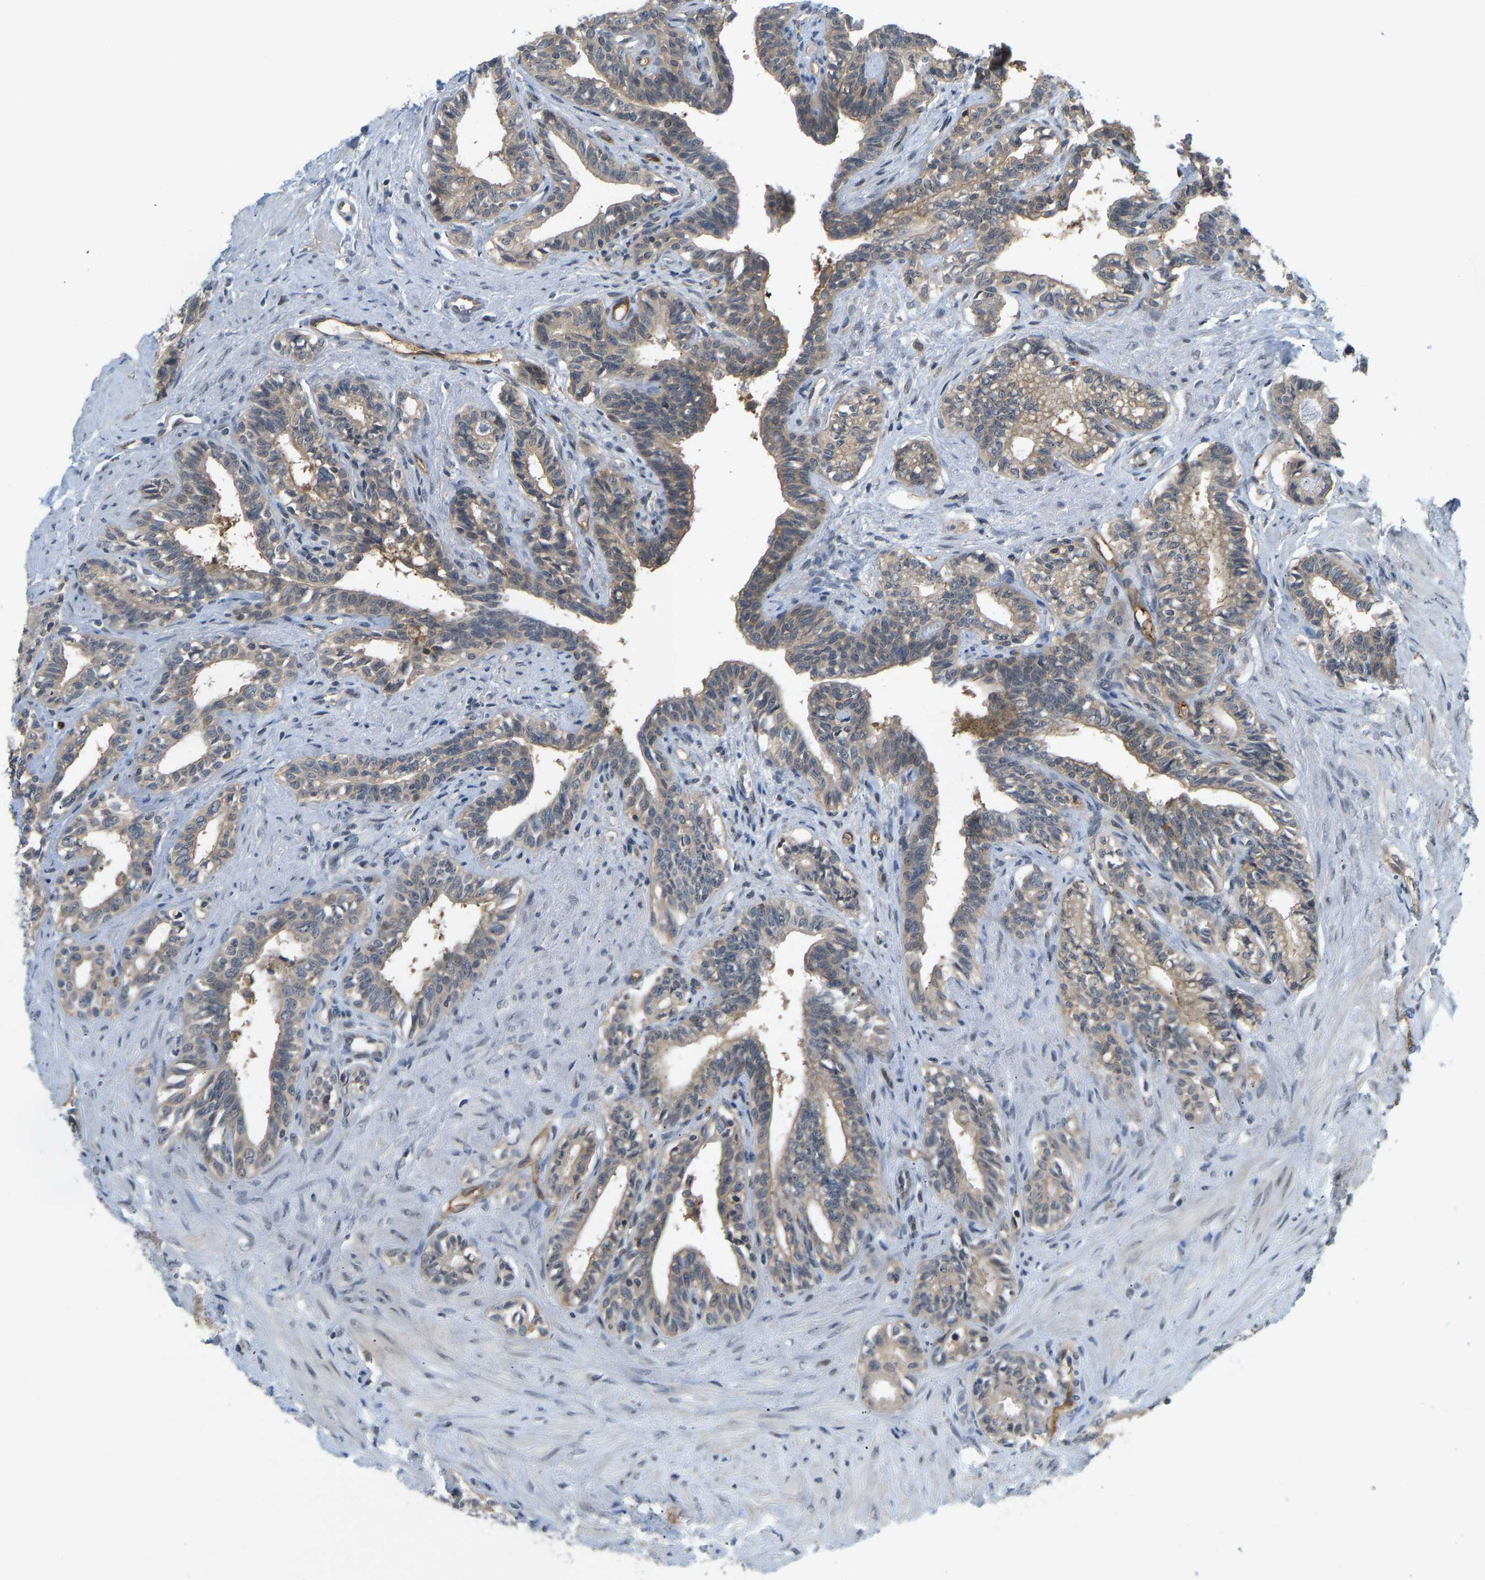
{"staining": {"intensity": "weak", "quantity": "25%-75%", "location": "cytoplasmic/membranous"}, "tissue": "seminal vesicle", "cell_type": "Glandular cells", "image_type": "normal", "snomed": [{"axis": "morphology", "description": "Normal tissue, NOS"}, {"axis": "morphology", "description": "Adenocarcinoma, High grade"}, {"axis": "topography", "description": "Prostate"}, {"axis": "topography", "description": "Seminal veicle"}], "caption": "This photomicrograph demonstrates normal seminal vesicle stained with immunohistochemistry to label a protein in brown. The cytoplasmic/membranous of glandular cells show weak positivity for the protein. Nuclei are counter-stained blue.", "gene": "CCT8", "patient": {"sex": "male", "age": 55}}